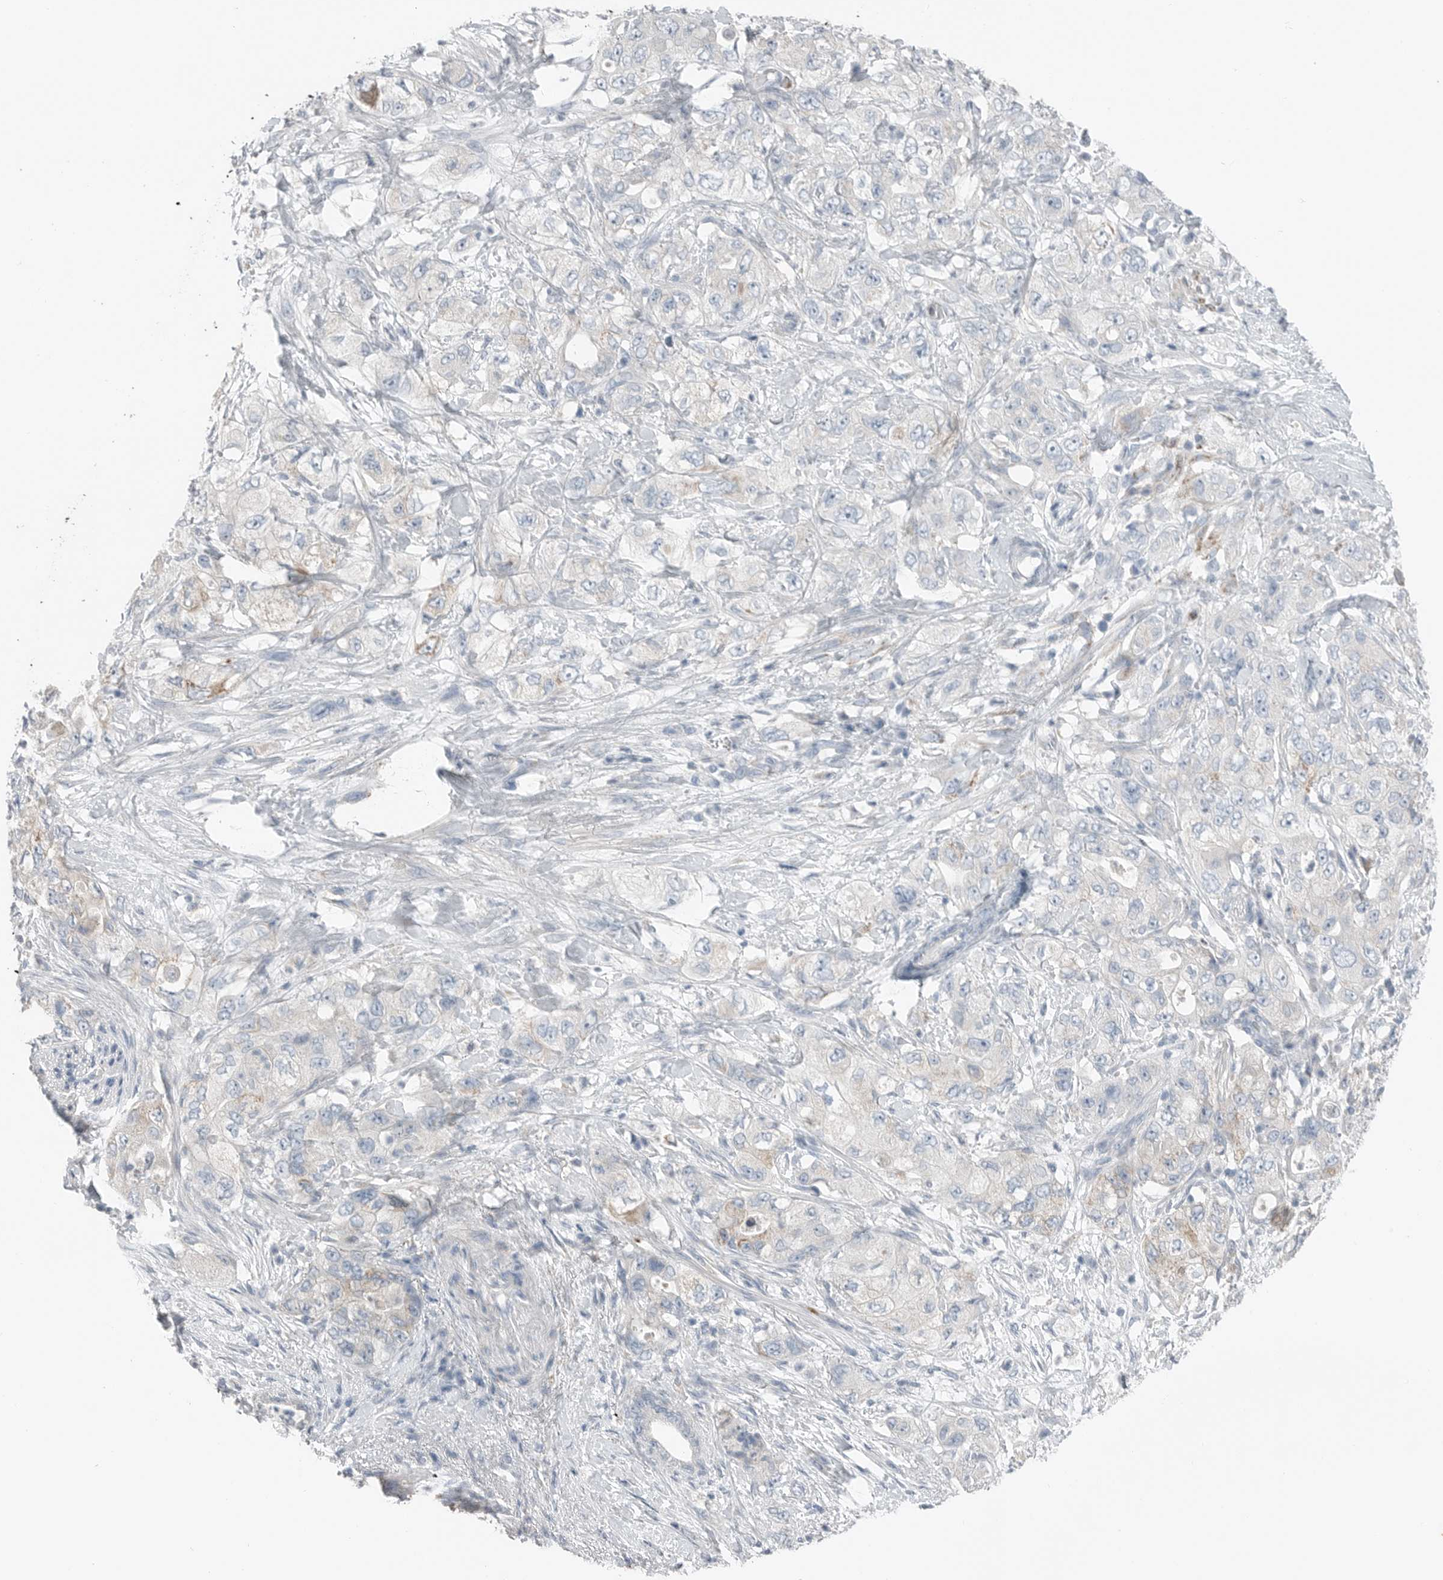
{"staining": {"intensity": "negative", "quantity": "none", "location": "none"}, "tissue": "pancreatic cancer", "cell_type": "Tumor cells", "image_type": "cancer", "snomed": [{"axis": "morphology", "description": "Adenocarcinoma, NOS"}, {"axis": "topography", "description": "Pancreas"}], "caption": "Protein analysis of adenocarcinoma (pancreatic) displays no significant positivity in tumor cells. The staining is performed using DAB brown chromogen with nuclei counter-stained in using hematoxylin.", "gene": "SERPINB7", "patient": {"sex": "female", "age": 73}}